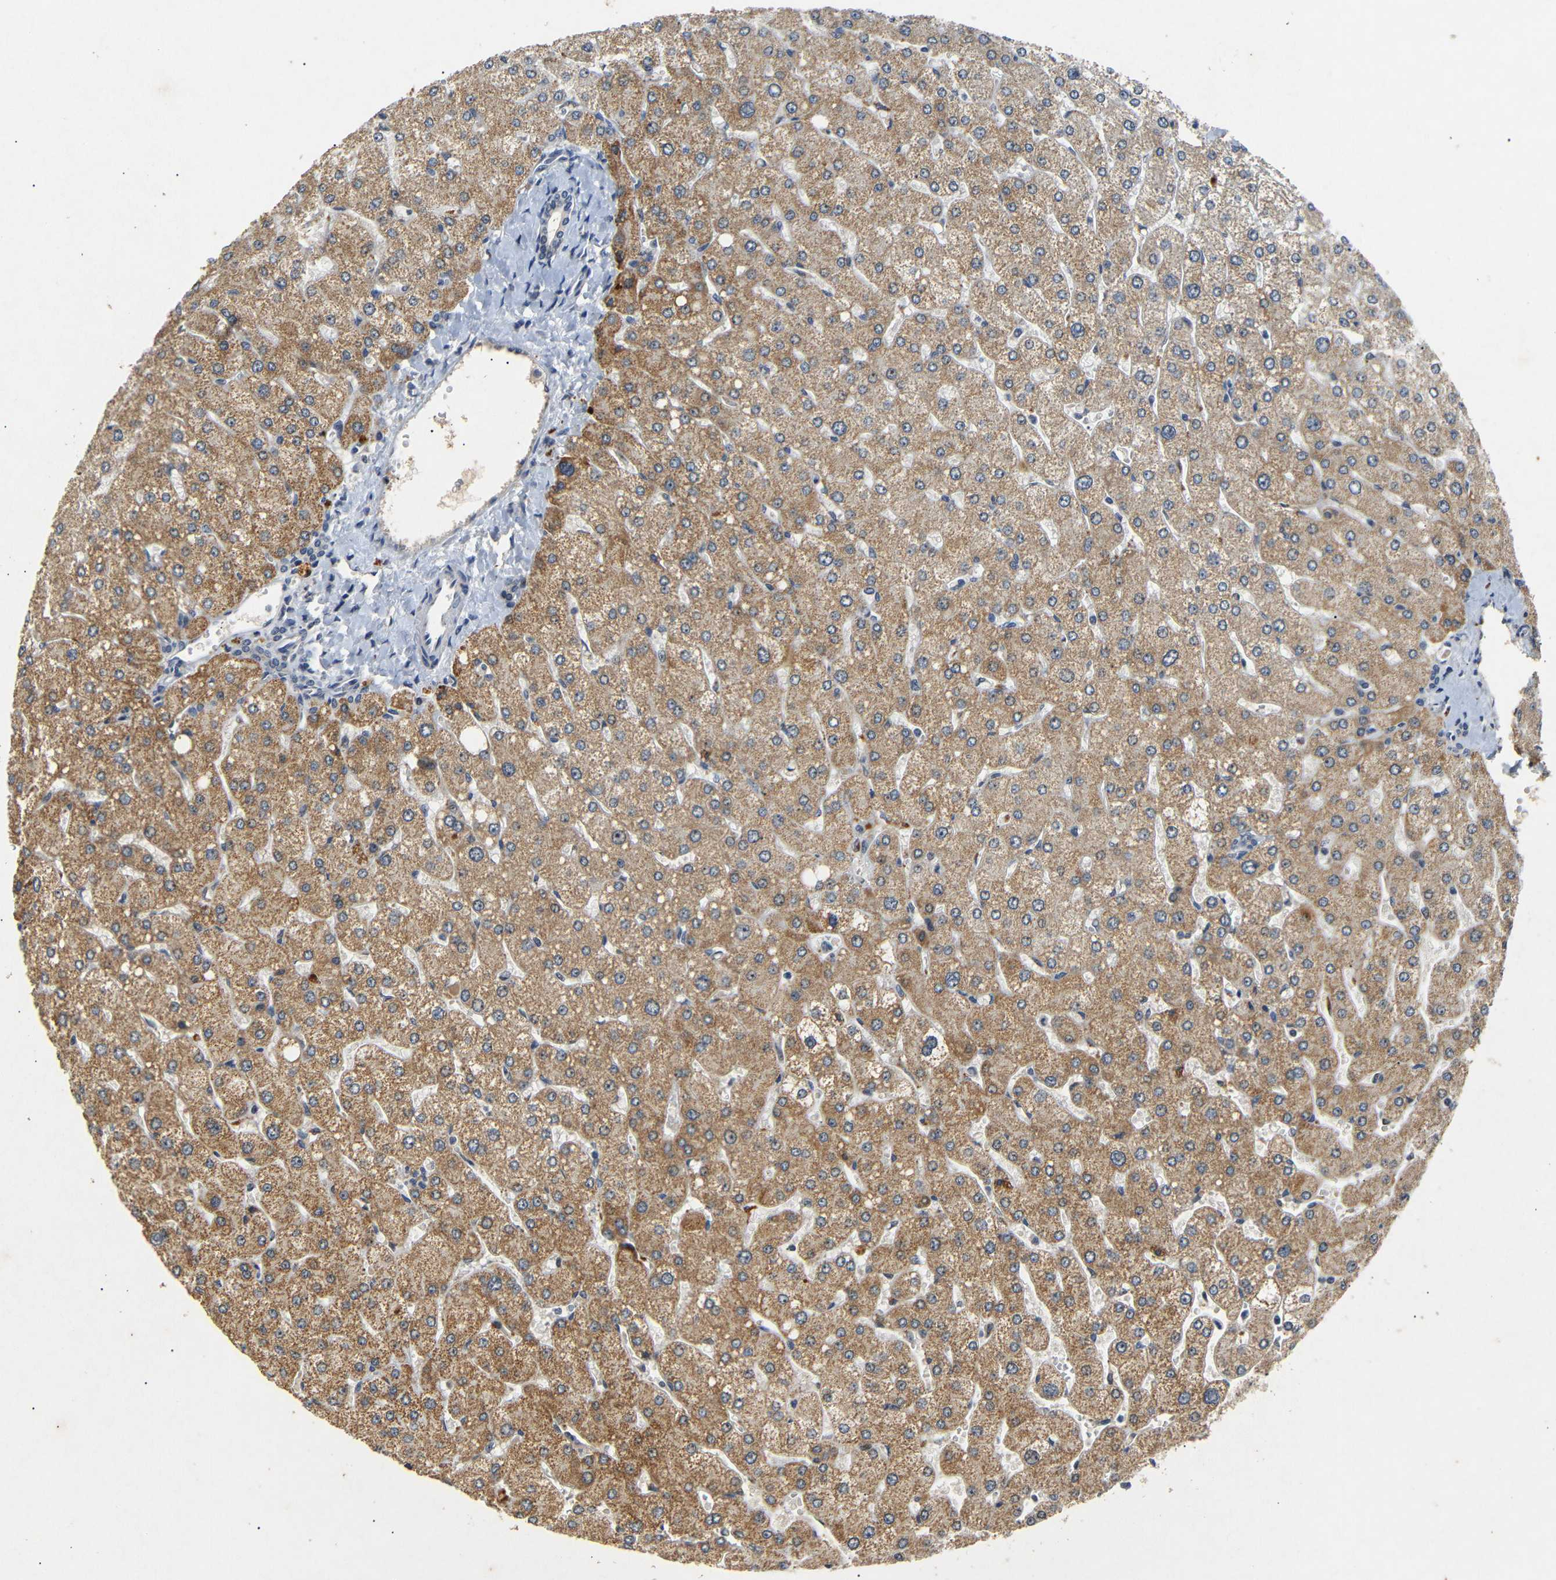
{"staining": {"intensity": "negative", "quantity": "none", "location": "none"}, "tissue": "liver", "cell_type": "Cholangiocytes", "image_type": "normal", "snomed": [{"axis": "morphology", "description": "Normal tissue, NOS"}, {"axis": "topography", "description": "Liver"}], "caption": "This micrograph is of normal liver stained with IHC to label a protein in brown with the nuclei are counter-stained blue. There is no expression in cholangiocytes.", "gene": "PARN", "patient": {"sex": "male", "age": 55}}